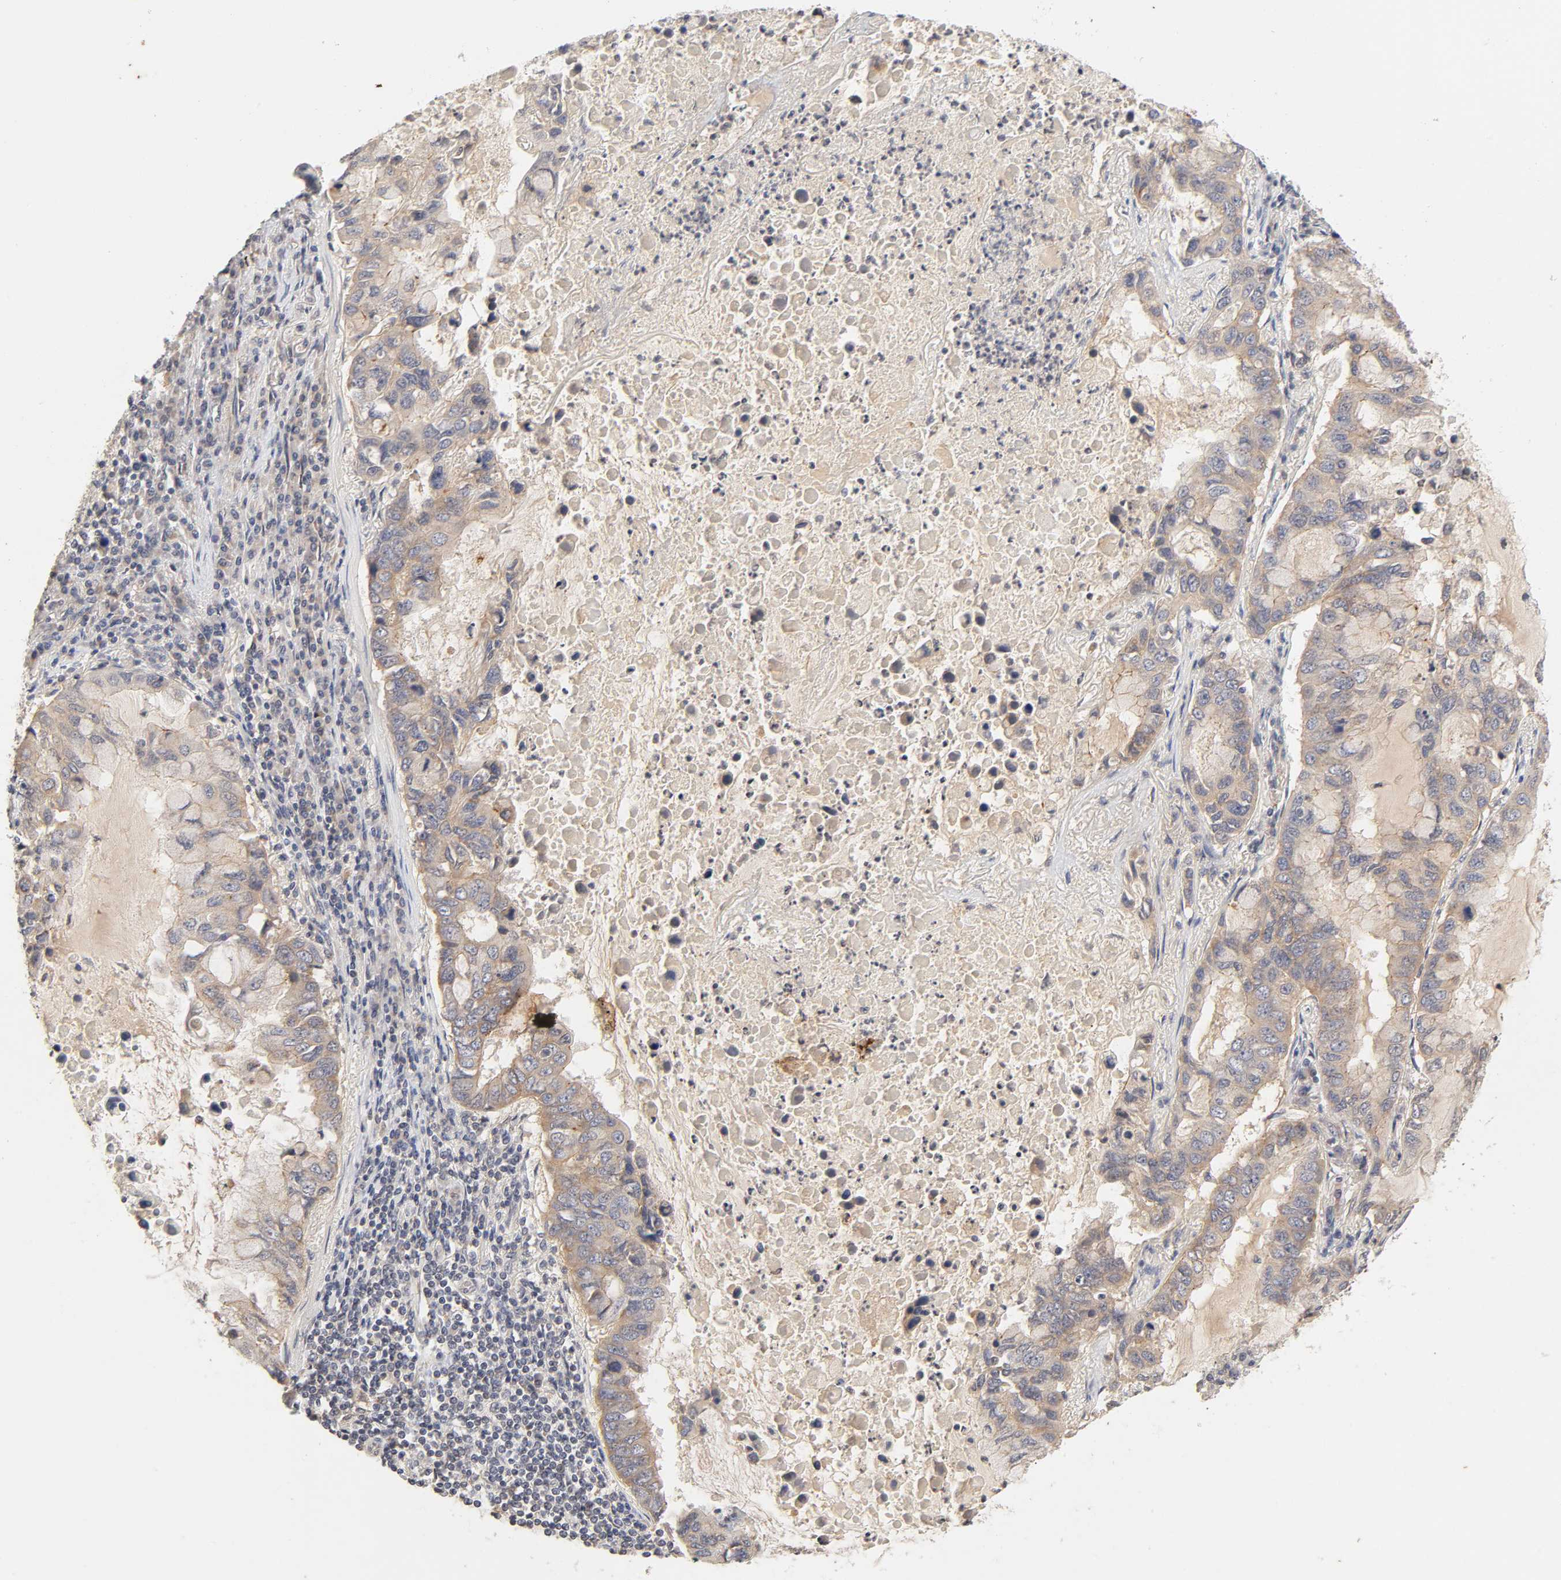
{"staining": {"intensity": "weak", "quantity": ">75%", "location": "cytoplasmic/membranous"}, "tissue": "lung cancer", "cell_type": "Tumor cells", "image_type": "cancer", "snomed": [{"axis": "morphology", "description": "Adenocarcinoma, NOS"}, {"axis": "topography", "description": "Lung"}], "caption": "The histopathology image exhibits a brown stain indicating the presence of a protein in the cytoplasmic/membranous of tumor cells in lung cancer.", "gene": "CXADR", "patient": {"sex": "male", "age": 64}}